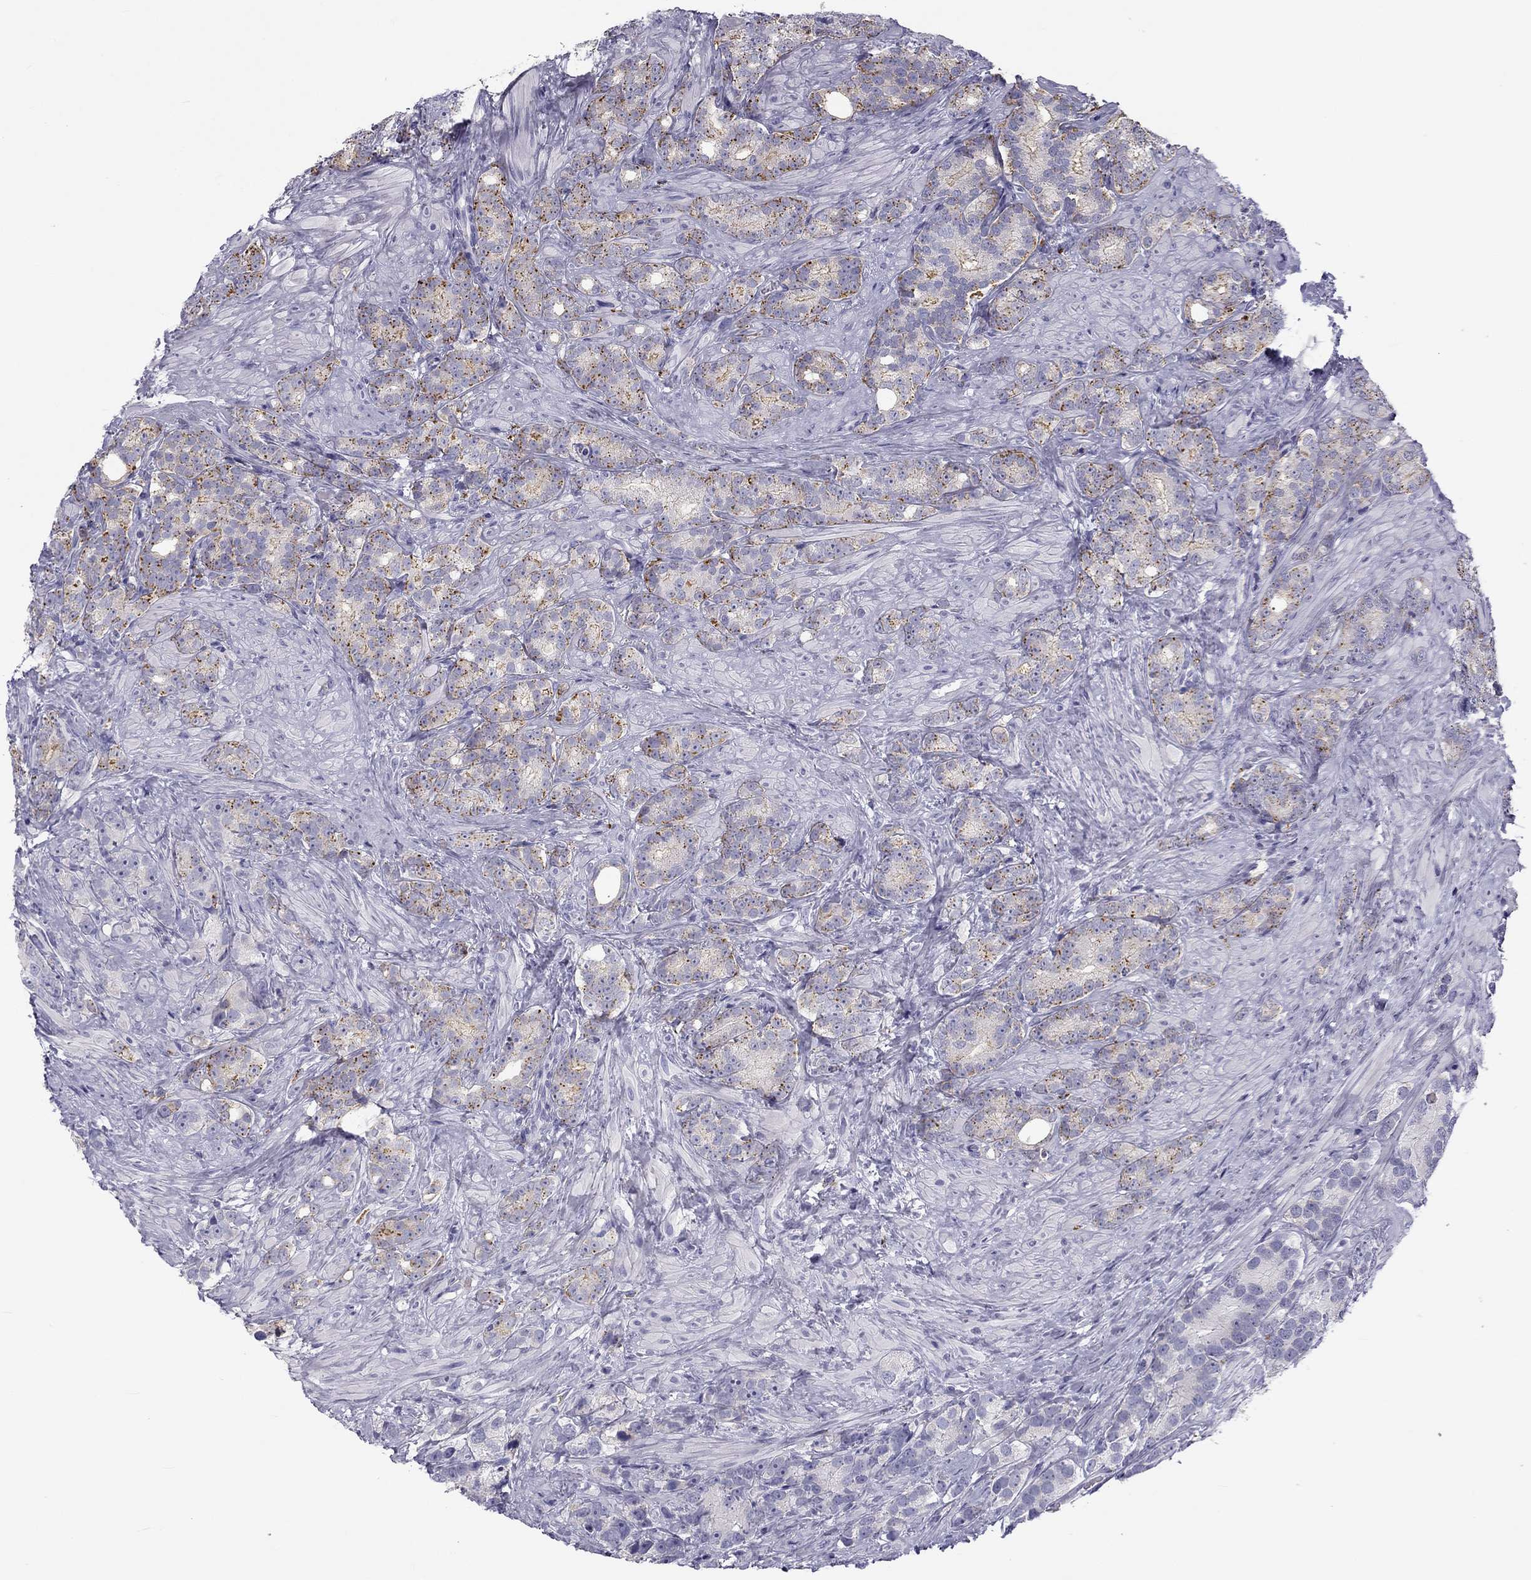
{"staining": {"intensity": "moderate", "quantity": "25%-75%", "location": "cytoplasmic/membranous"}, "tissue": "prostate cancer", "cell_type": "Tumor cells", "image_type": "cancer", "snomed": [{"axis": "morphology", "description": "Adenocarcinoma, High grade"}, {"axis": "topography", "description": "Prostate"}], "caption": "Moderate cytoplasmic/membranous expression for a protein is seen in about 25%-75% of tumor cells of prostate cancer (high-grade adenocarcinoma) using immunohistochemistry.", "gene": "CLPSL2", "patient": {"sex": "male", "age": 90}}